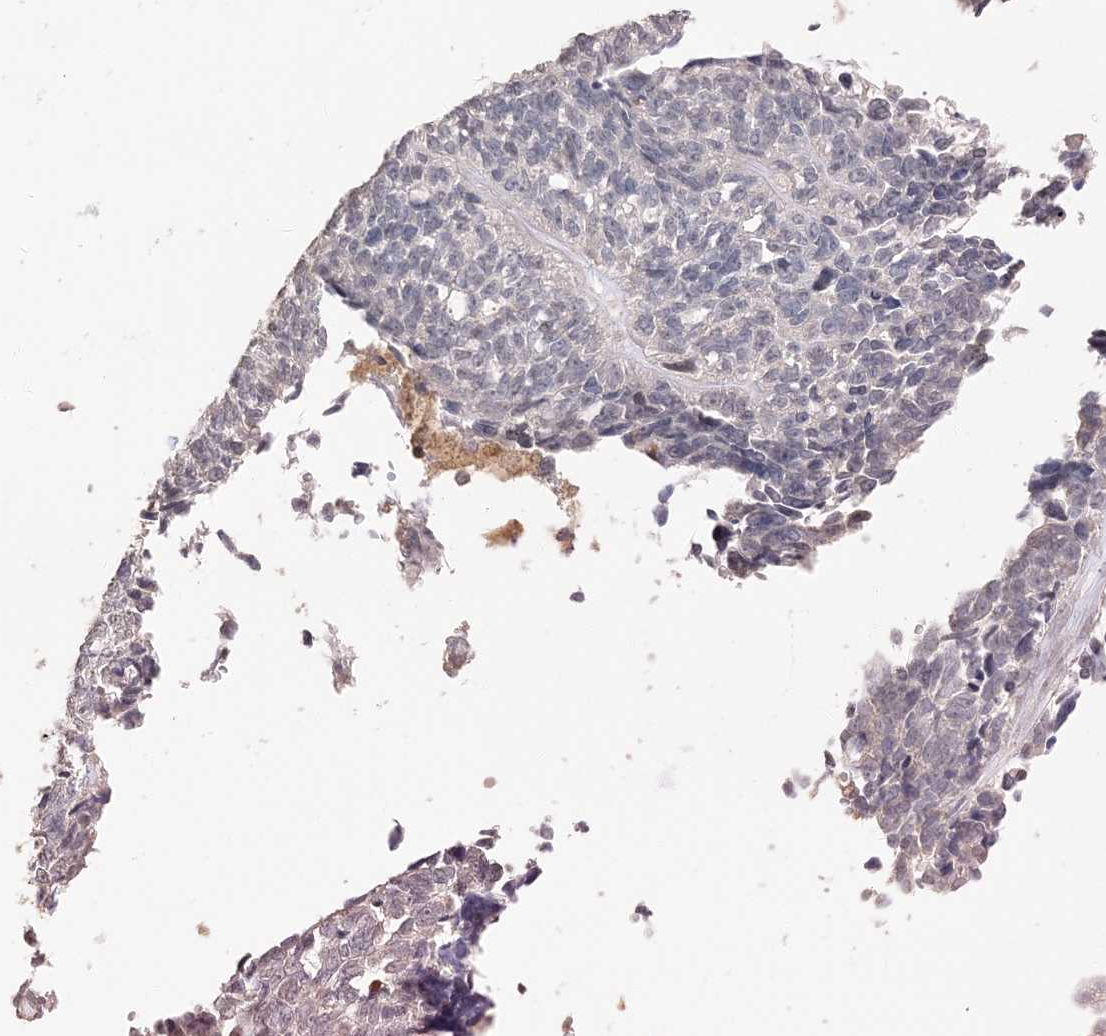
{"staining": {"intensity": "negative", "quantity": "none", "location": "none"}, "tissue": "ovarian cancer", "cell_type": "Tumor cells", "image_type": "cancer", "snomed": [{"axis": "morphology", "description": "Cystadenocarcinoma, serous, NOS"}, {"axis": "topography", "description": "Ovary"}], "caption": "Immunohistochemistry (IHC) photomicrograph of neoplastic tissue: ovarian cancer stained with DAB displays no significant protein expression in tumor cells.", "gene": "FAM110A", "patient": {"sex": "female", "age": 79}}